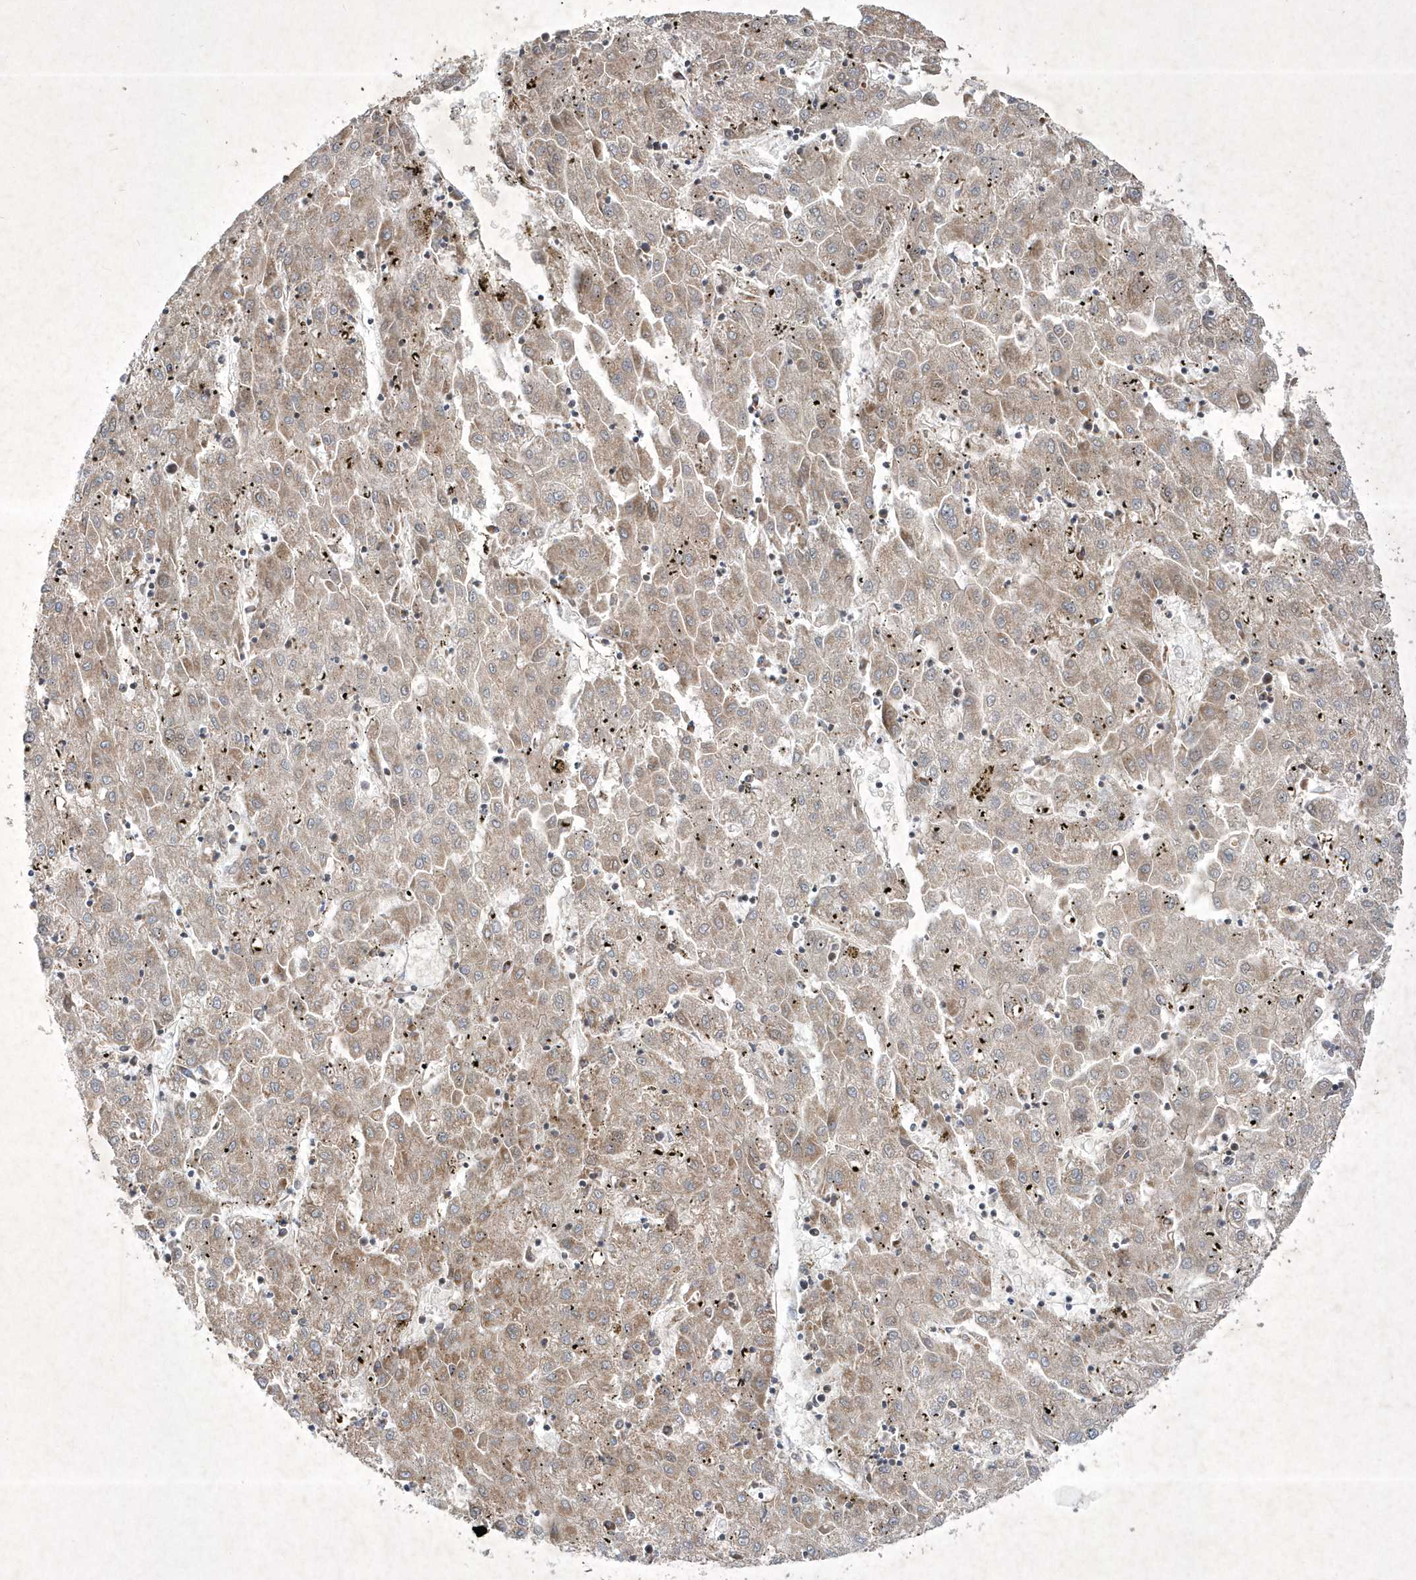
{"staining": {"intensity": "moderate", "quantity": ">75%", "location": "cytoplasmic/membranous"}, "tissue": "liver cancer", "cell_type": "Tumor cells", "image_type": "cancer", "snomed": [{"axis": "morphology", "description": "Carcinoma, Hepatocellular, NOS"}, {"axis": "topography", "description": "Liver"}], "caption": "An IHC image of neoplastic tissue is shown. Protein staining in brown shows moderate cytoplasmic/membranous positivity in hepatocellular carcinoma (liver) within tumor cells. (DAB IHC with brightfield microscopy, high magnification).", "gene": "OPA1", "patient": {"sex": "male", "age": 72}}